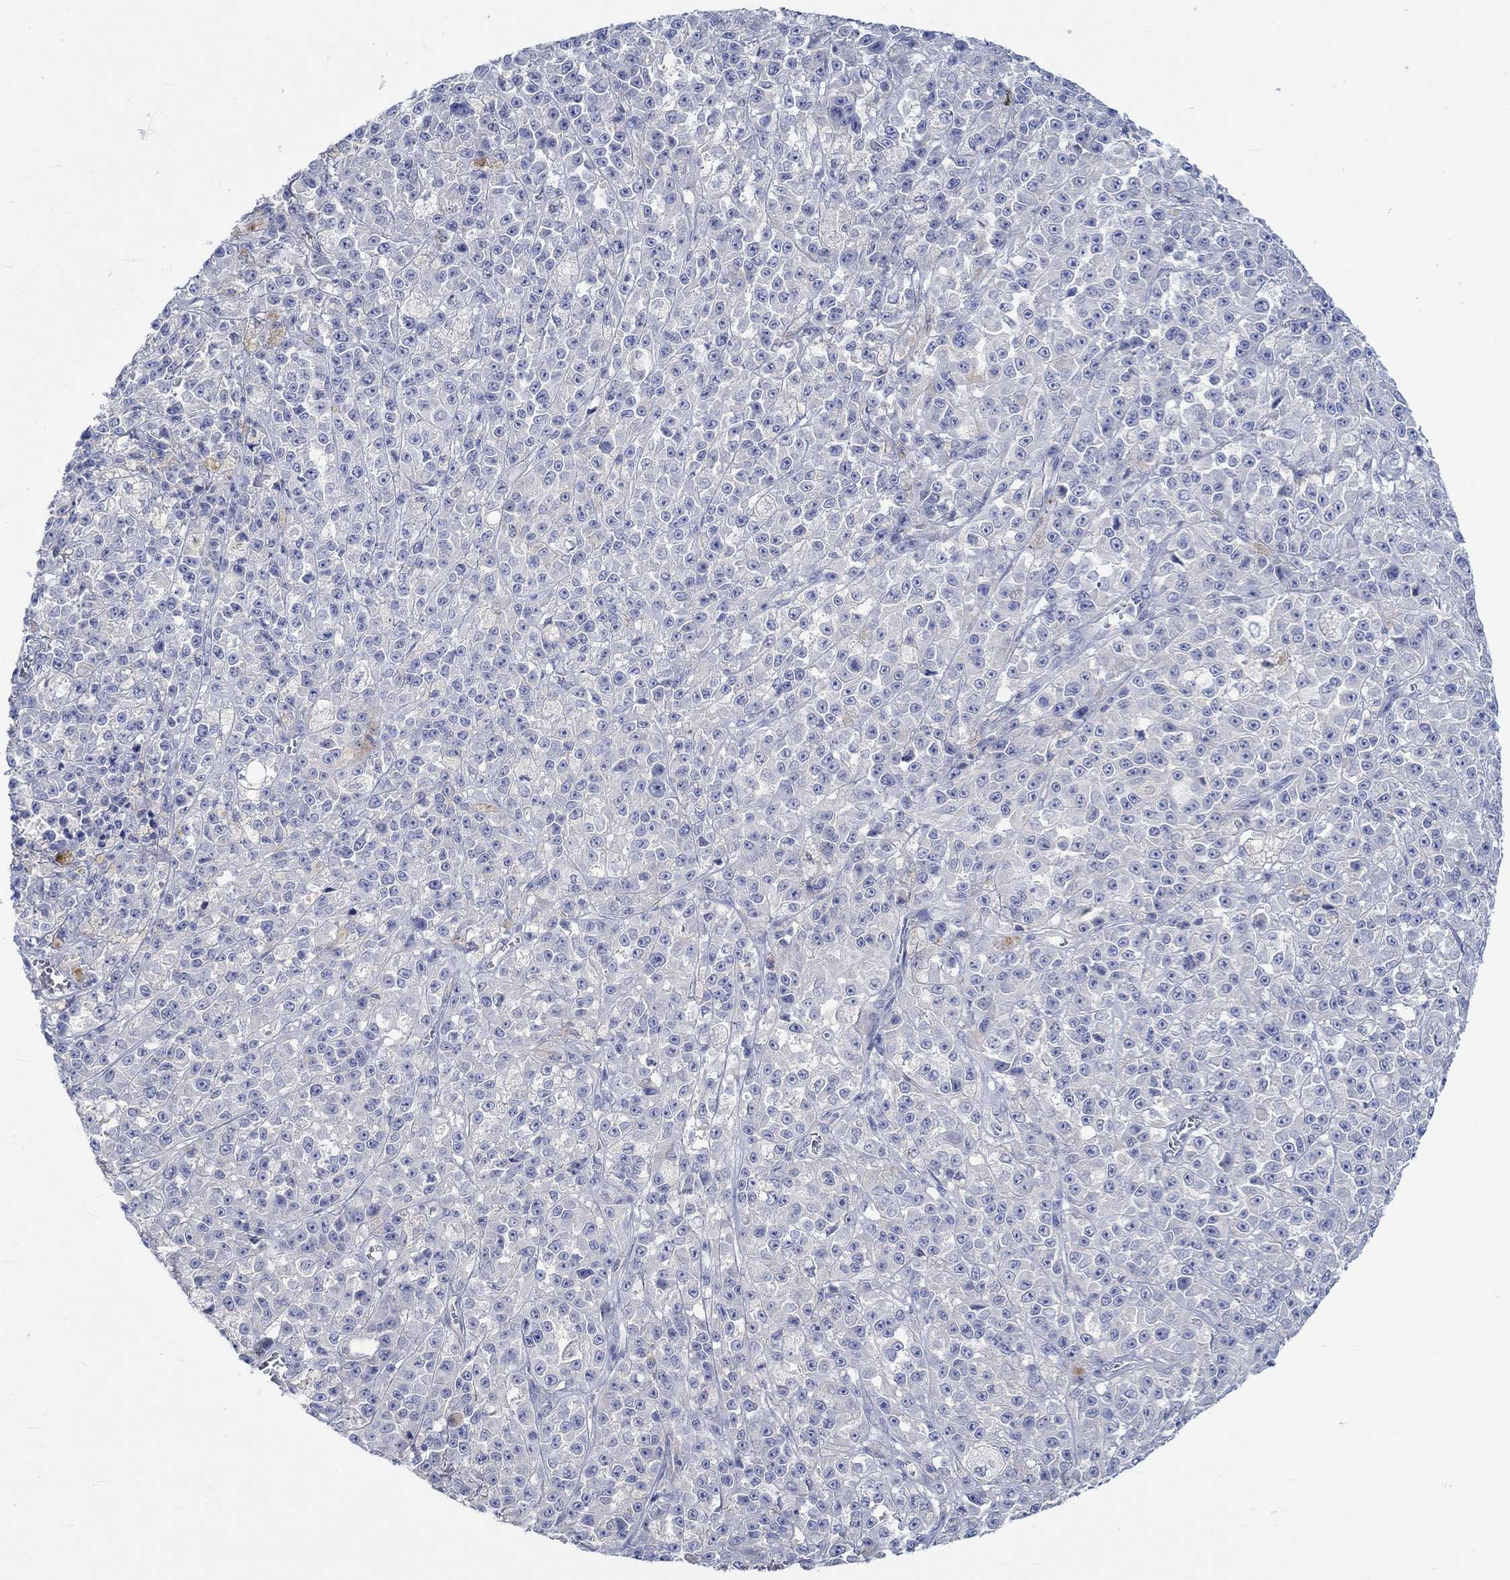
{"staining": {"intensity": "negative", "quantity": "none", "location": "none"}, "tissue": "melanoma", "cell_type": "Tumor cells", "image_type": "cancer", "snomed": [{"axis": "morphology", "description": "Malignant melanoma, NOS"}, {"axis": "topography", "description": "Skin"}], "caption": "This is an immunohistochemistry image of human melanoma. There is no positivity in tumor cells.", "gene": "KCNA1", "patient": {"sex": "female", "age": 58}}